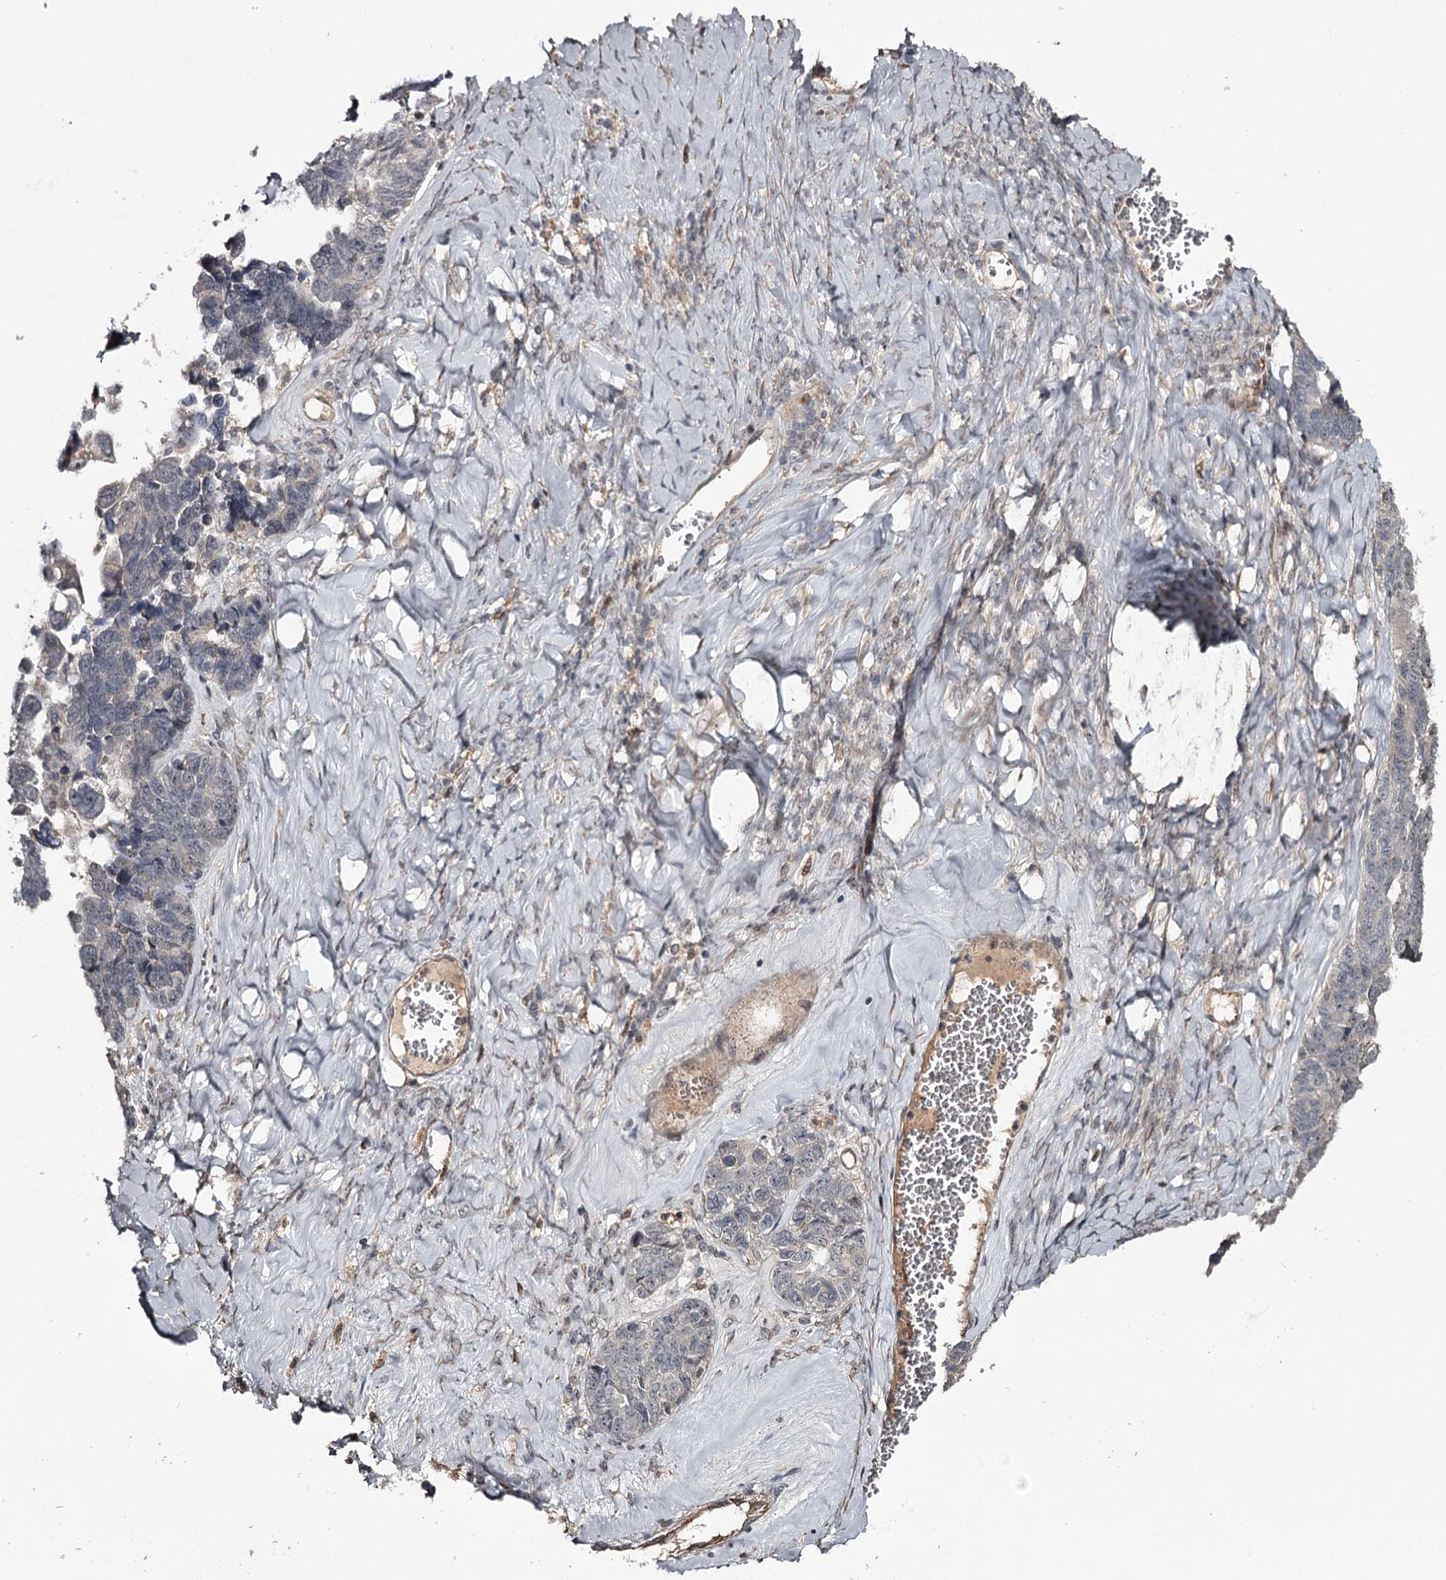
{"staining": {"intensity": "negative", "quantity": "none", "location": "none"}, "tissue": "ovarian cancer", "cell_type": "Tumor cells", "image_type": "cancer", "snomed": [{"axis": "morphology", "description": "Cystadenocarcinoma, serous, NOS"}, {"axis": "topography", "description": "Ovary"}], "caption": "IHC histopathology image of neoplastic tissue: serous cystadenocarcinoma (ovarian) stained with DAB (3,3'-diaminobenzidine) reveals no significant protein expression in tumor cells.", "gene": "CWF19L2", "patient": {"sex": "female", "age": 79}}